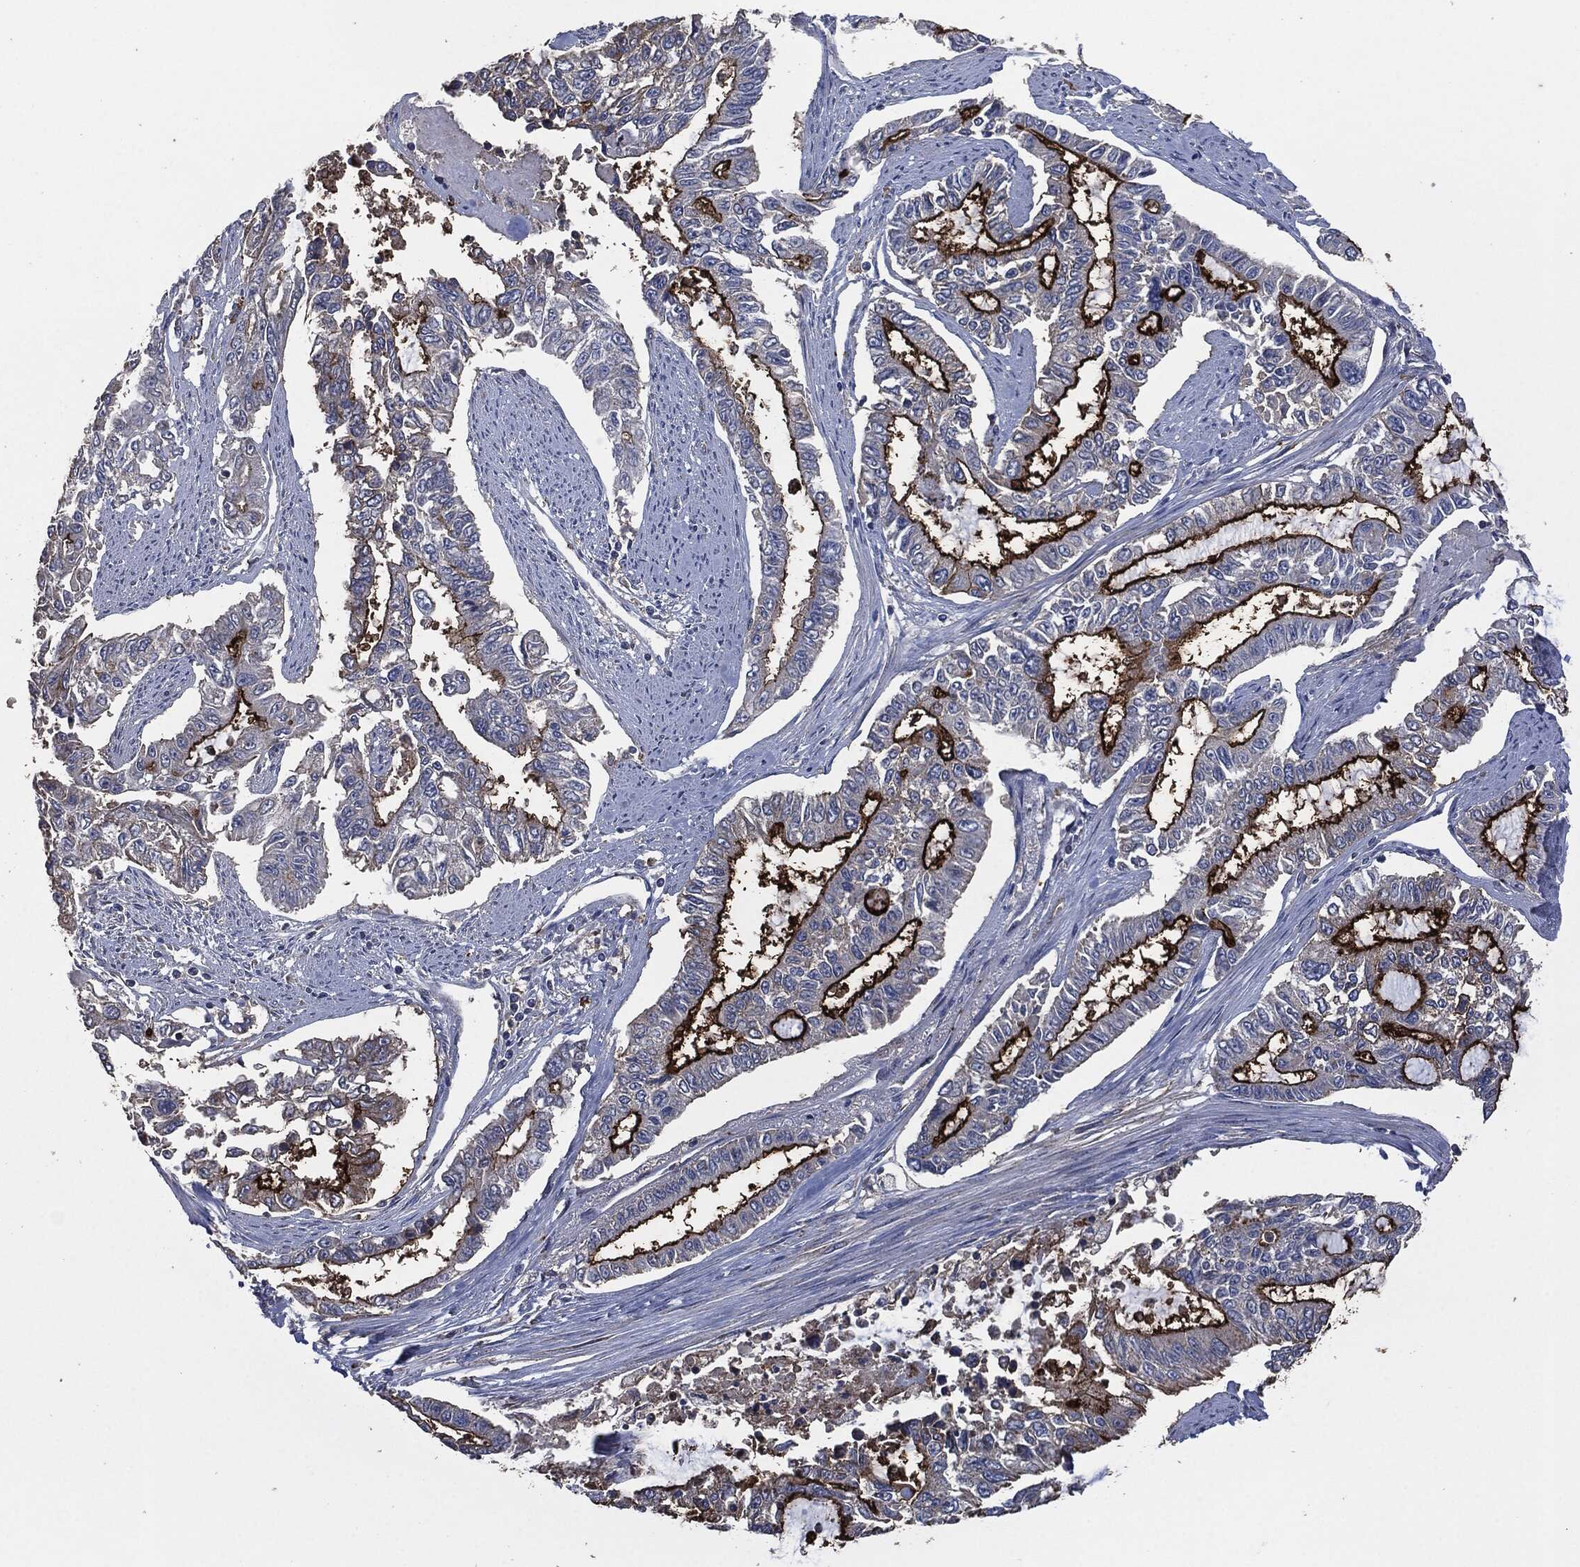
{"staining": {"intensity": "strong", "quantity": "25%-75%", "location": "cytoplasmic/membranous"}, "tissue": "endometrial cancer", "cell_type": "Tumor cells", "image_type": "cancer", "snomed": [{"axis": "morphology", "description": "Adenocarcinoma, NOS"}, {"axis": "topography", "description": "Uterus"}], "caption": "The immunohistochemical stain highlights strong cytoplasmic/membranous expression in tumor cells of endometrial cancer (adenocarcinoma) tissue.", "gene": "CD33", "patient": {"sex": "female", "age": 59}}